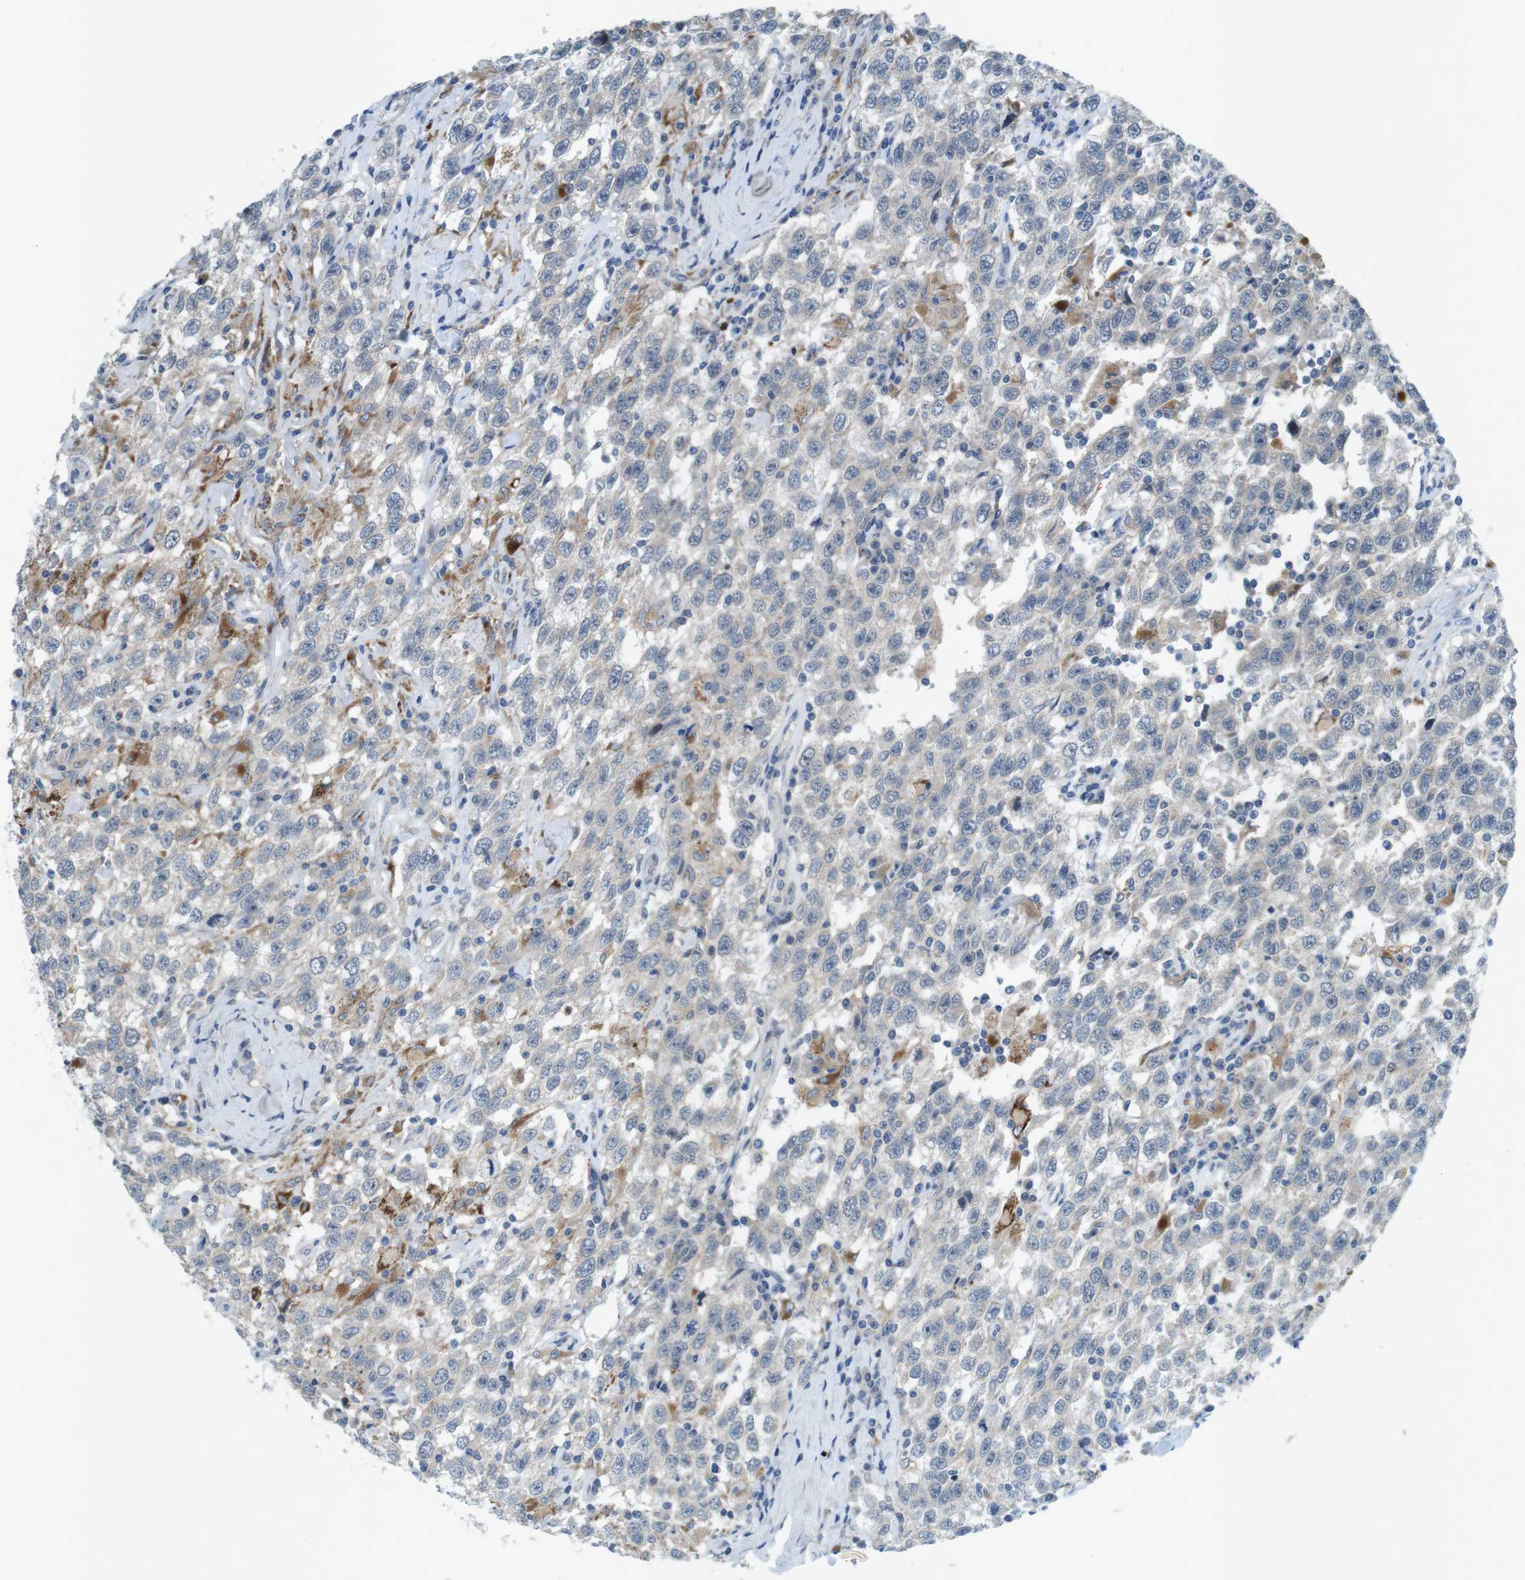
{"staining": {"intensity": "negative", "quantity": "none", "location": "none"}, "tissue": "testis cancer", "cell_type": "Tumor cells", "image_type": "cancer", "snomed": [{"axis": "morphology", "description": "Seminoma, NOS"}, {"axis": "topography", "description": "Testis"}], "caption": "Tumor cells show no significant protein staining in seminoma (testis).", "gene": "TYW1", "patient": {"sex": "male", "age": 41}}